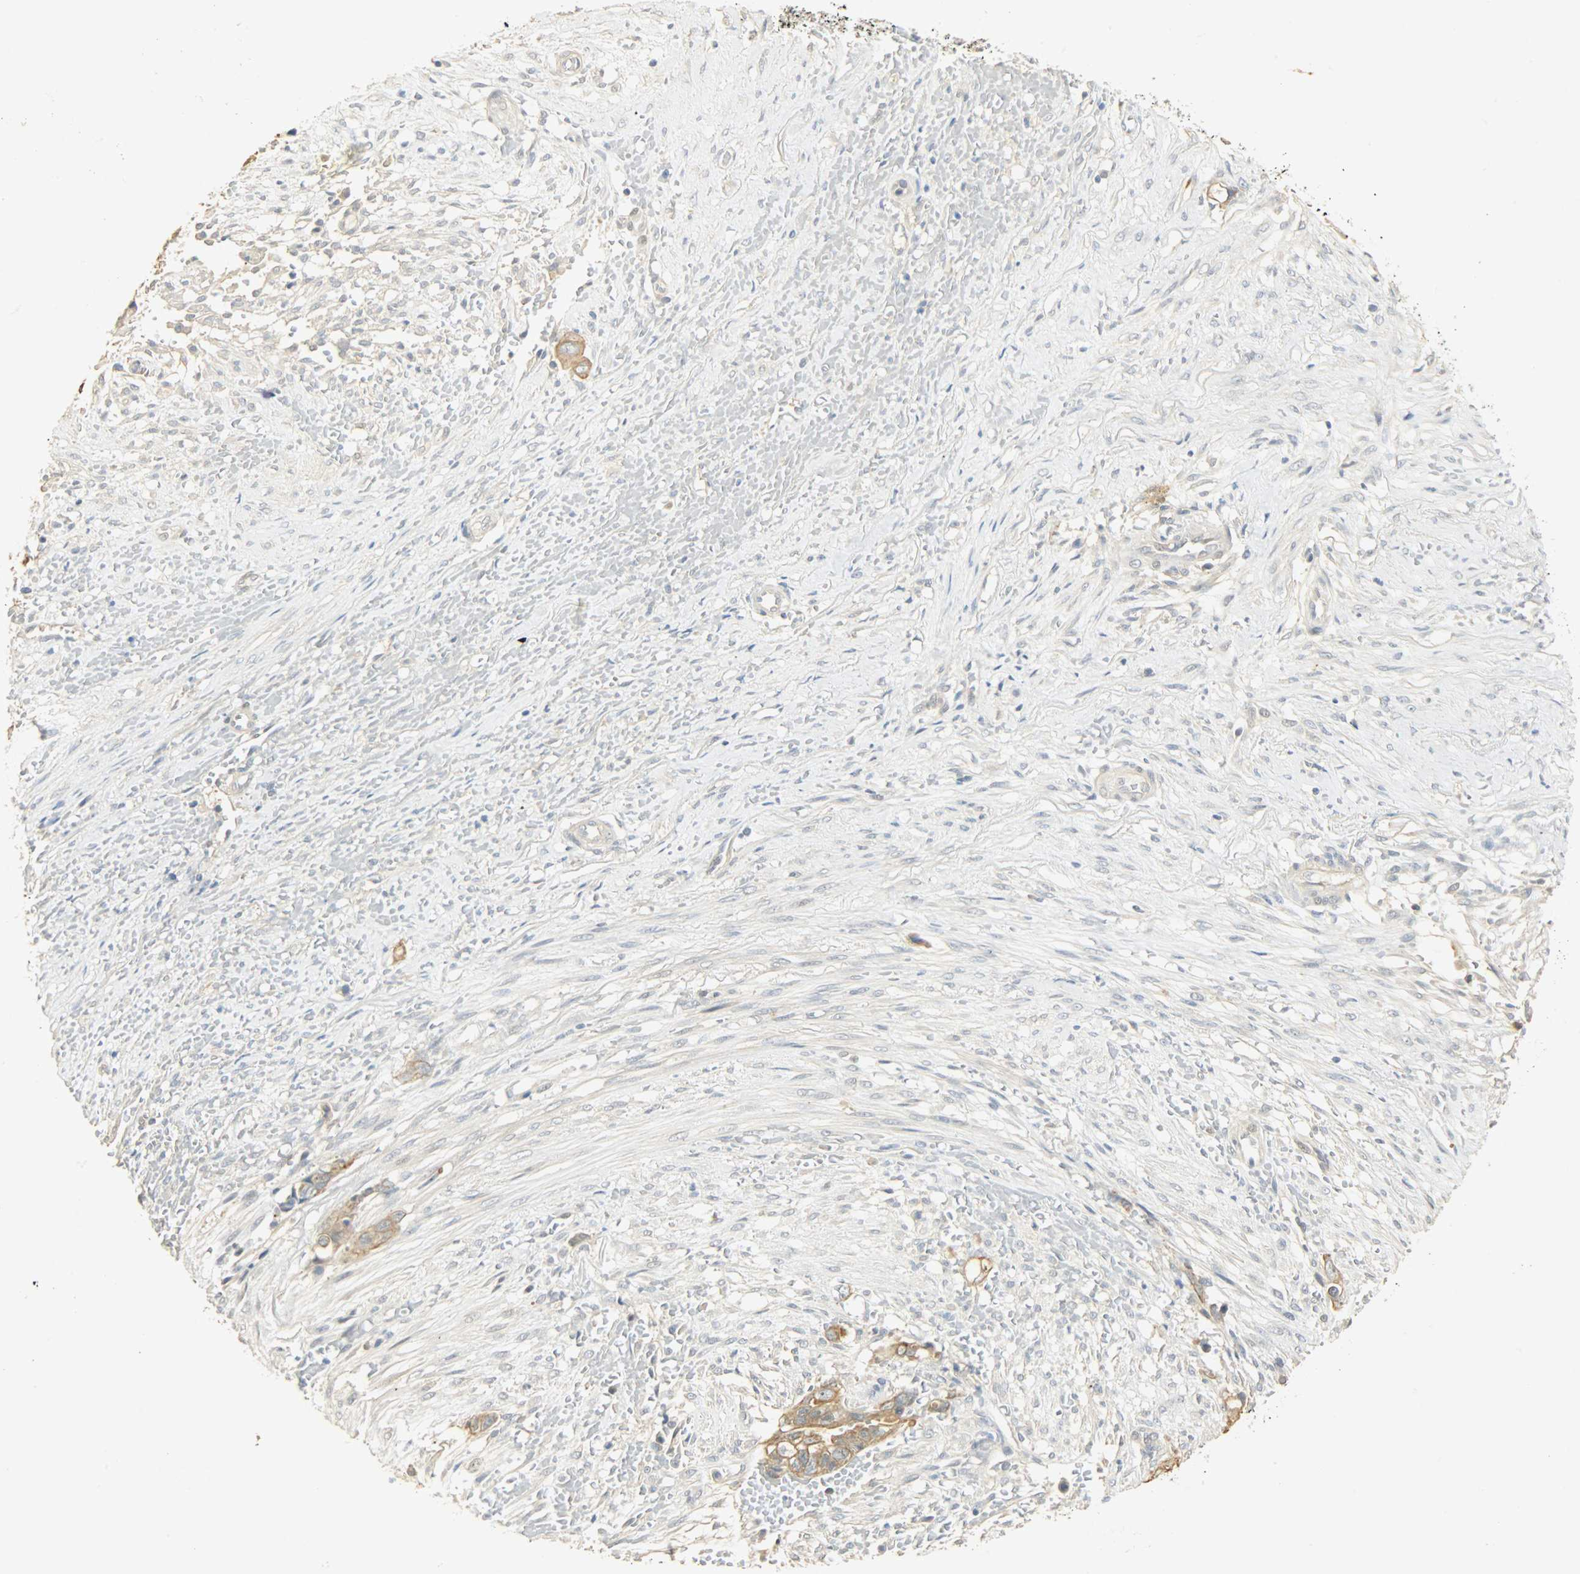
{"staining": {"intensity": "moderate", "quantity": ">75%", "location": "cytoplasmic/membranous"}, "tissue": "liver cancer", "cell_type": "Tumor cells", "image_type": "cancer", "snomed": [{"axis": "morphology", "description": "Cholangiocarcinoma"}, {"axis": "topography", "description": "Liver"}], "caption": "Immunohistochemical staining of human liver cancer exhibits medium levels of moderate cytoplasmic/membranous positivity in approximately >75% of tumor cells. (DAB IHC with brightfield microscopy, high magnification).", "gene": "USP13", "patient": {"sex": "female", "age": 70}}